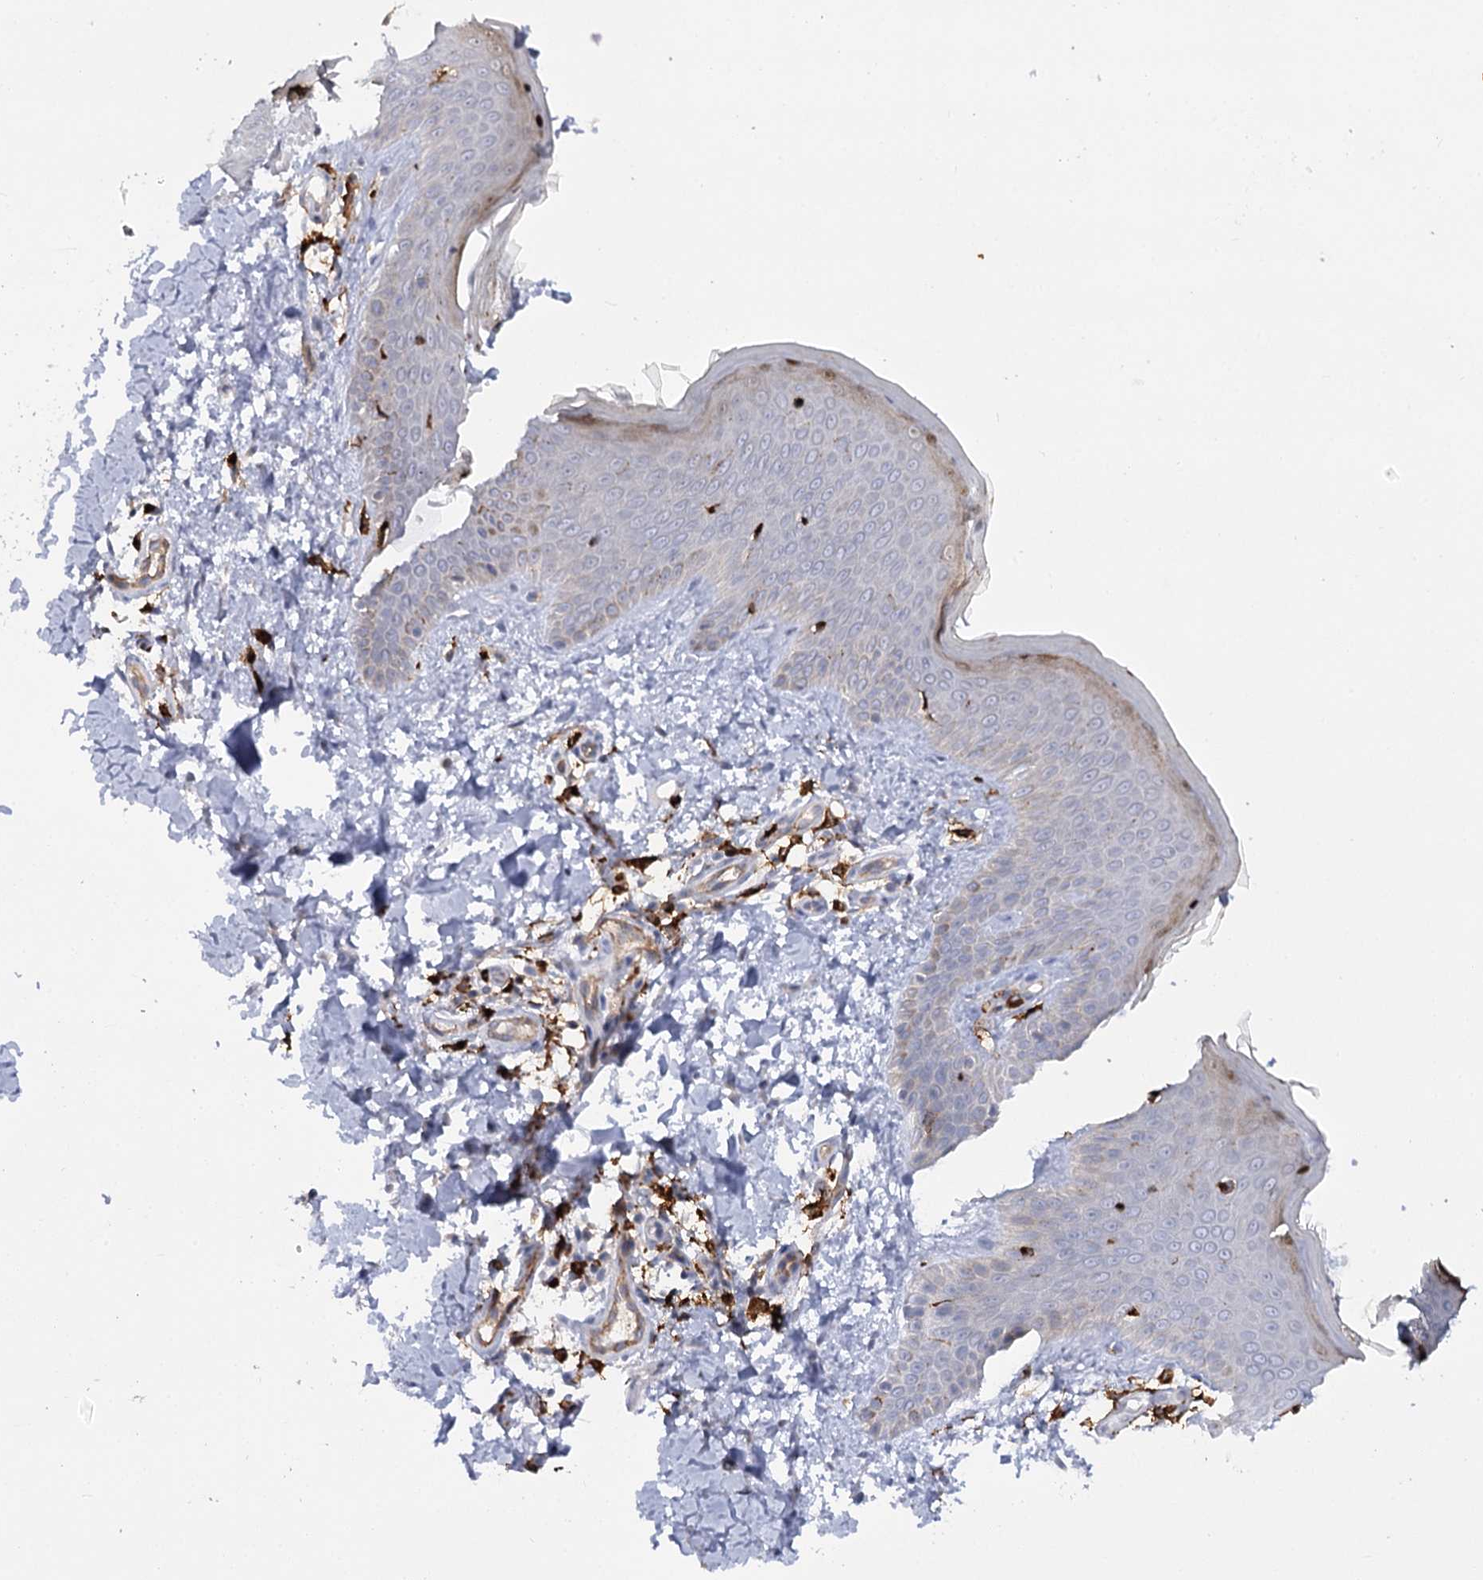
{"staining": {"intensity": "negative", "quantity": "none", "location": "none"}, "tissue": "skin", "cell_type": "Fibroblasts", "image_type": "normal", "snomed": [{"axis": "morphology", "description": "Normal tissue, NOS"}, {"axis": "topography", "description": "Skin"}], "caption": "Immunohistochemical staining of normal human skin reveals no significant staining in fibroblasts.", "gene": "PIWIL4", "patient": {"sex": "male", "age": 36}}